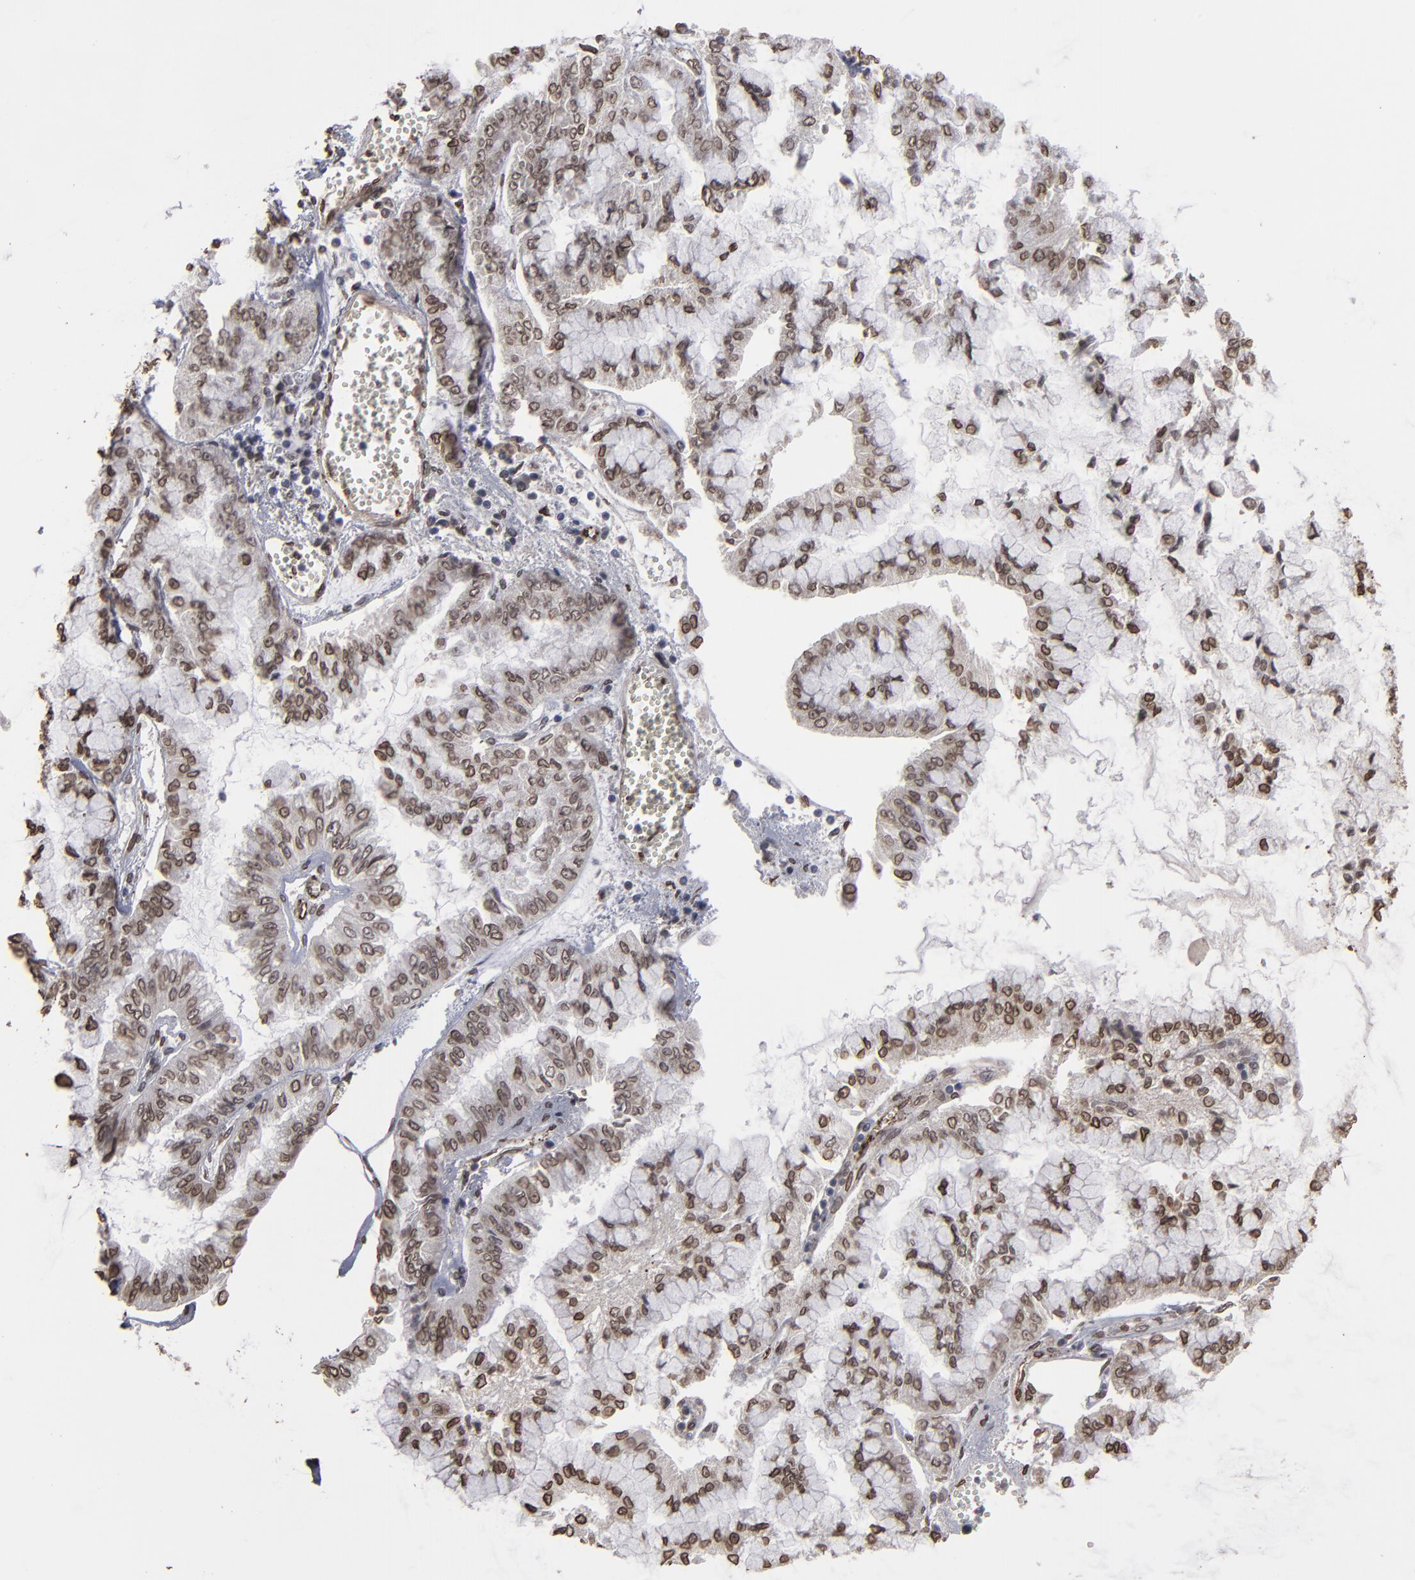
{"staining": {"intensity": "moderate", "quantity": ">75%", "location": "nuclear"}, "tissue": "liver cancer", "cell_type": "Tumor cells", "image_type": "cancer", "snomed": [{"axis": "morphology", "description": "Cholangiocarcinoma"}, {"axis": "topography", "description": "Liver"}], "caption": "High-power microscopy captured an immunohistochemistry histopathology image of liver cancer (cholangiocarcinoma), revealing moderate nuclear expression in about >75% of tumor cells.", "gene": "BAZ1A", "patient": {"sex": "female", "age": 79}}